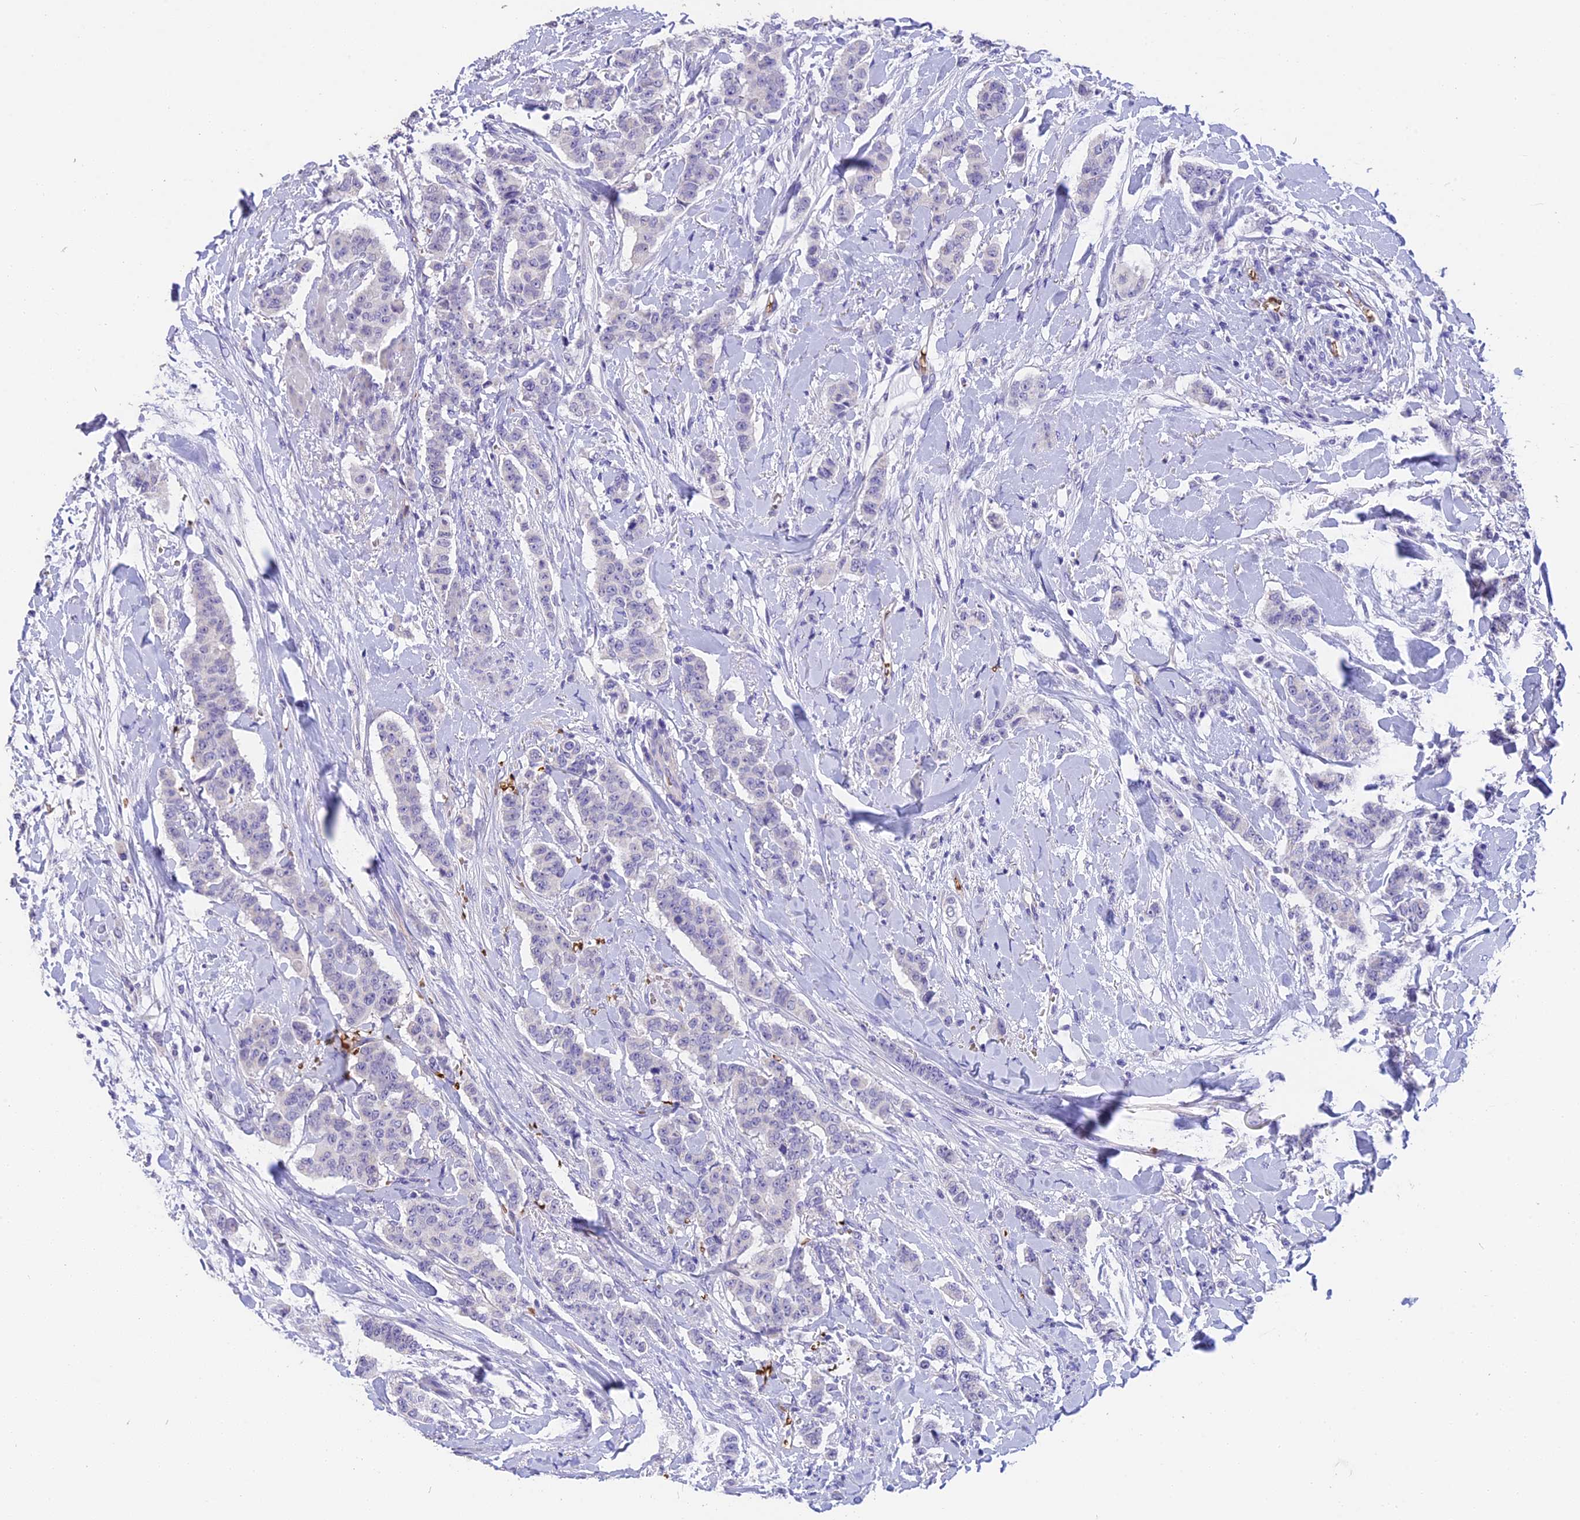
{"staining": {"intensity": "negative", "quantity": "none", "location": "none"}, "tissue": "breast cancer", "cell_type": "Tumor cells", "image_type": "cancer", "snomed": [{"axis": "morphology", "description": "Duct carcinoma"}, {"axis": "topography", "description": "Breast"}], "caption": "This is a histopathology image of IHC staining of breast invasive ductal carcinoma, which shows no staining in tumor cells. Nuclei are stained in blue.", "gene": "TNNC2", "patient": {"sex": "female", "age": 40}}